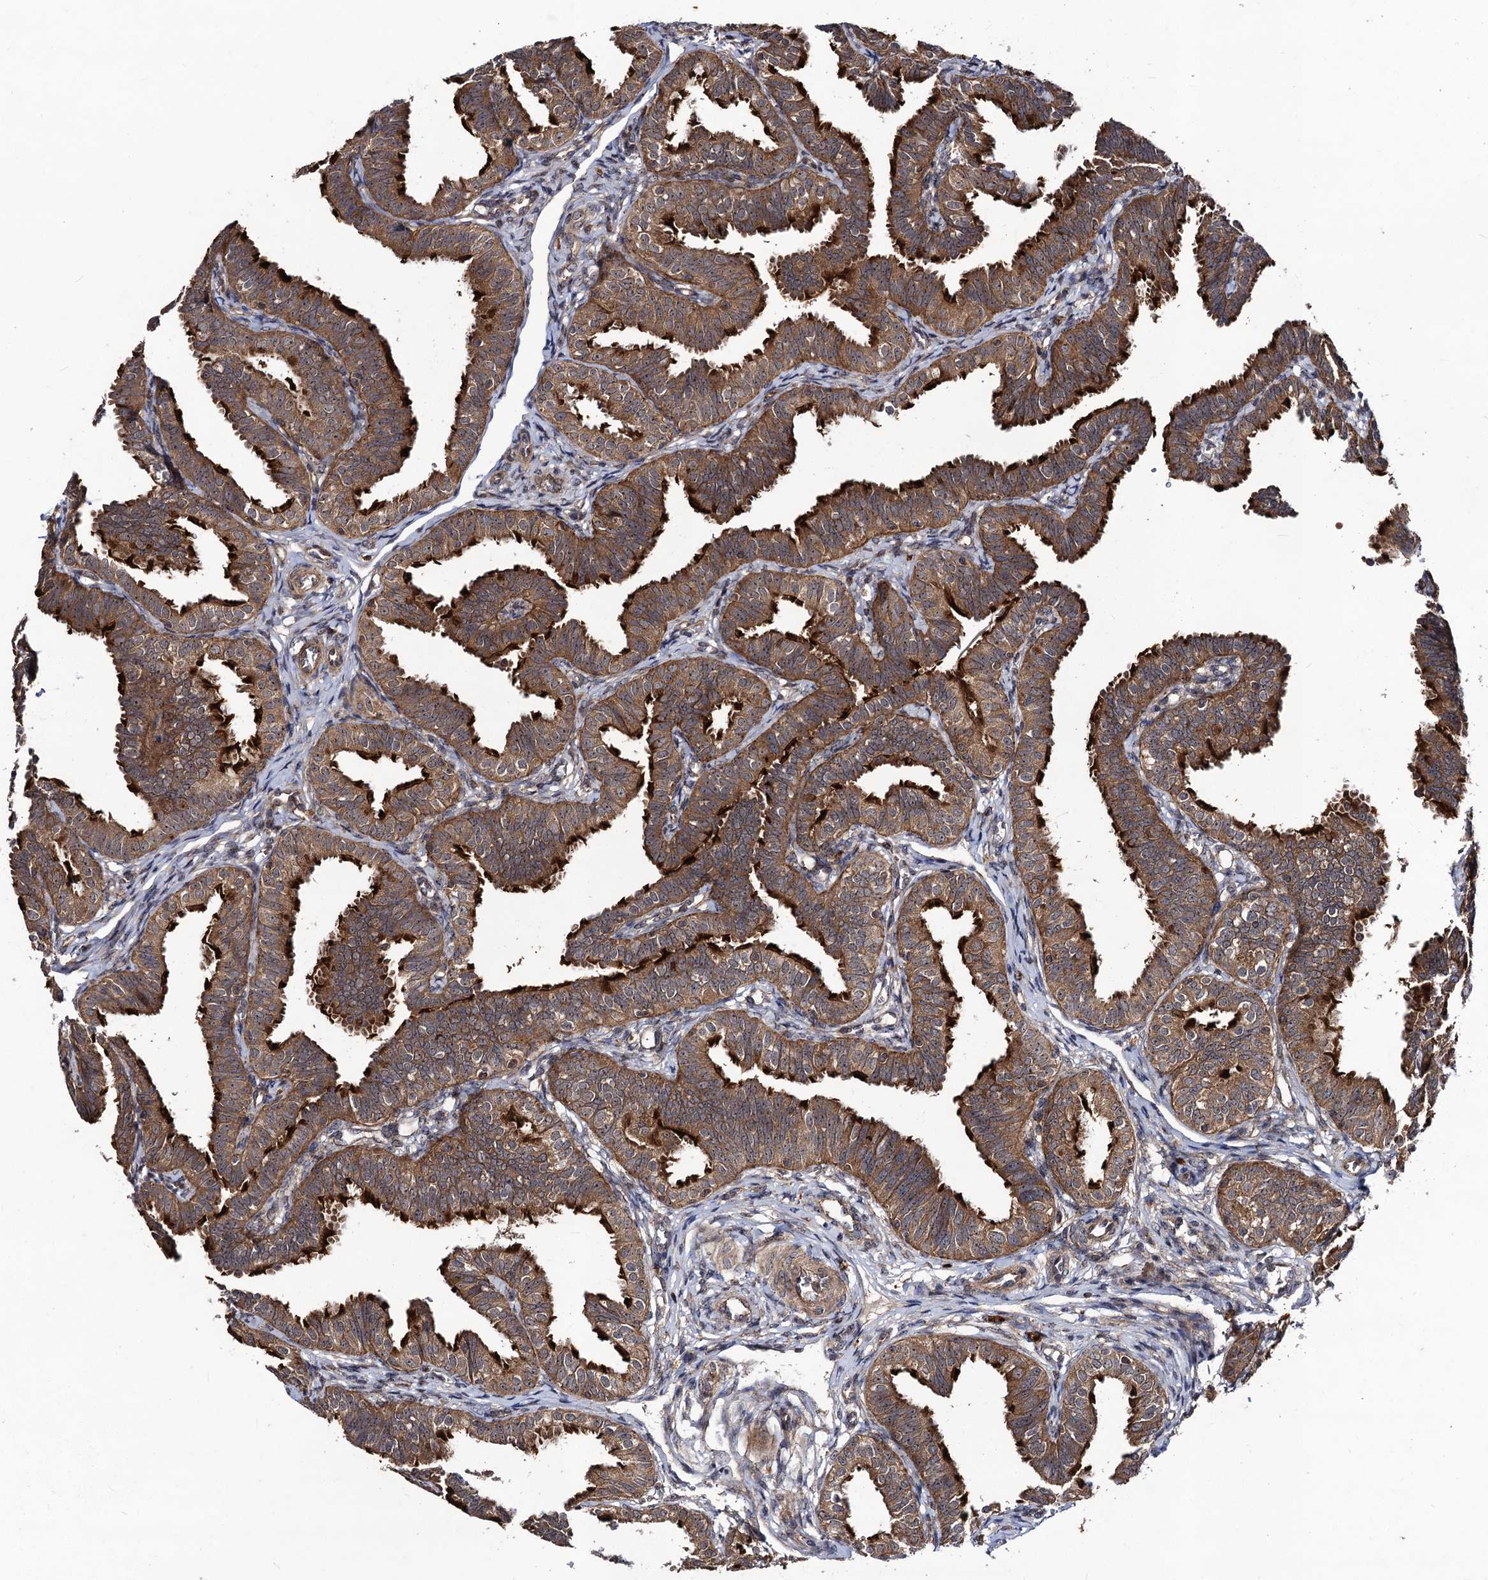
{"staining": {"intensity": "strong", "quantity": ">75%", "location": "cytoplasmic/membranous"}, "tissue": "fallopian tube", "cell_type": "Glandular cells", "image_type": "normal", "snomed": [{"axis": "morphology", "description": "Normal tissue, NOS"}, {"axis": "topography", "description": "Fallopian tube"}], "caption": "Immunohistochemical staining of benign human fallopian tube shows strong cytoplasmic/membranous protein expression in about >75% of glandular cells.", "gene": "KXD1", "patient": {"sex": "female", "age": 35}}